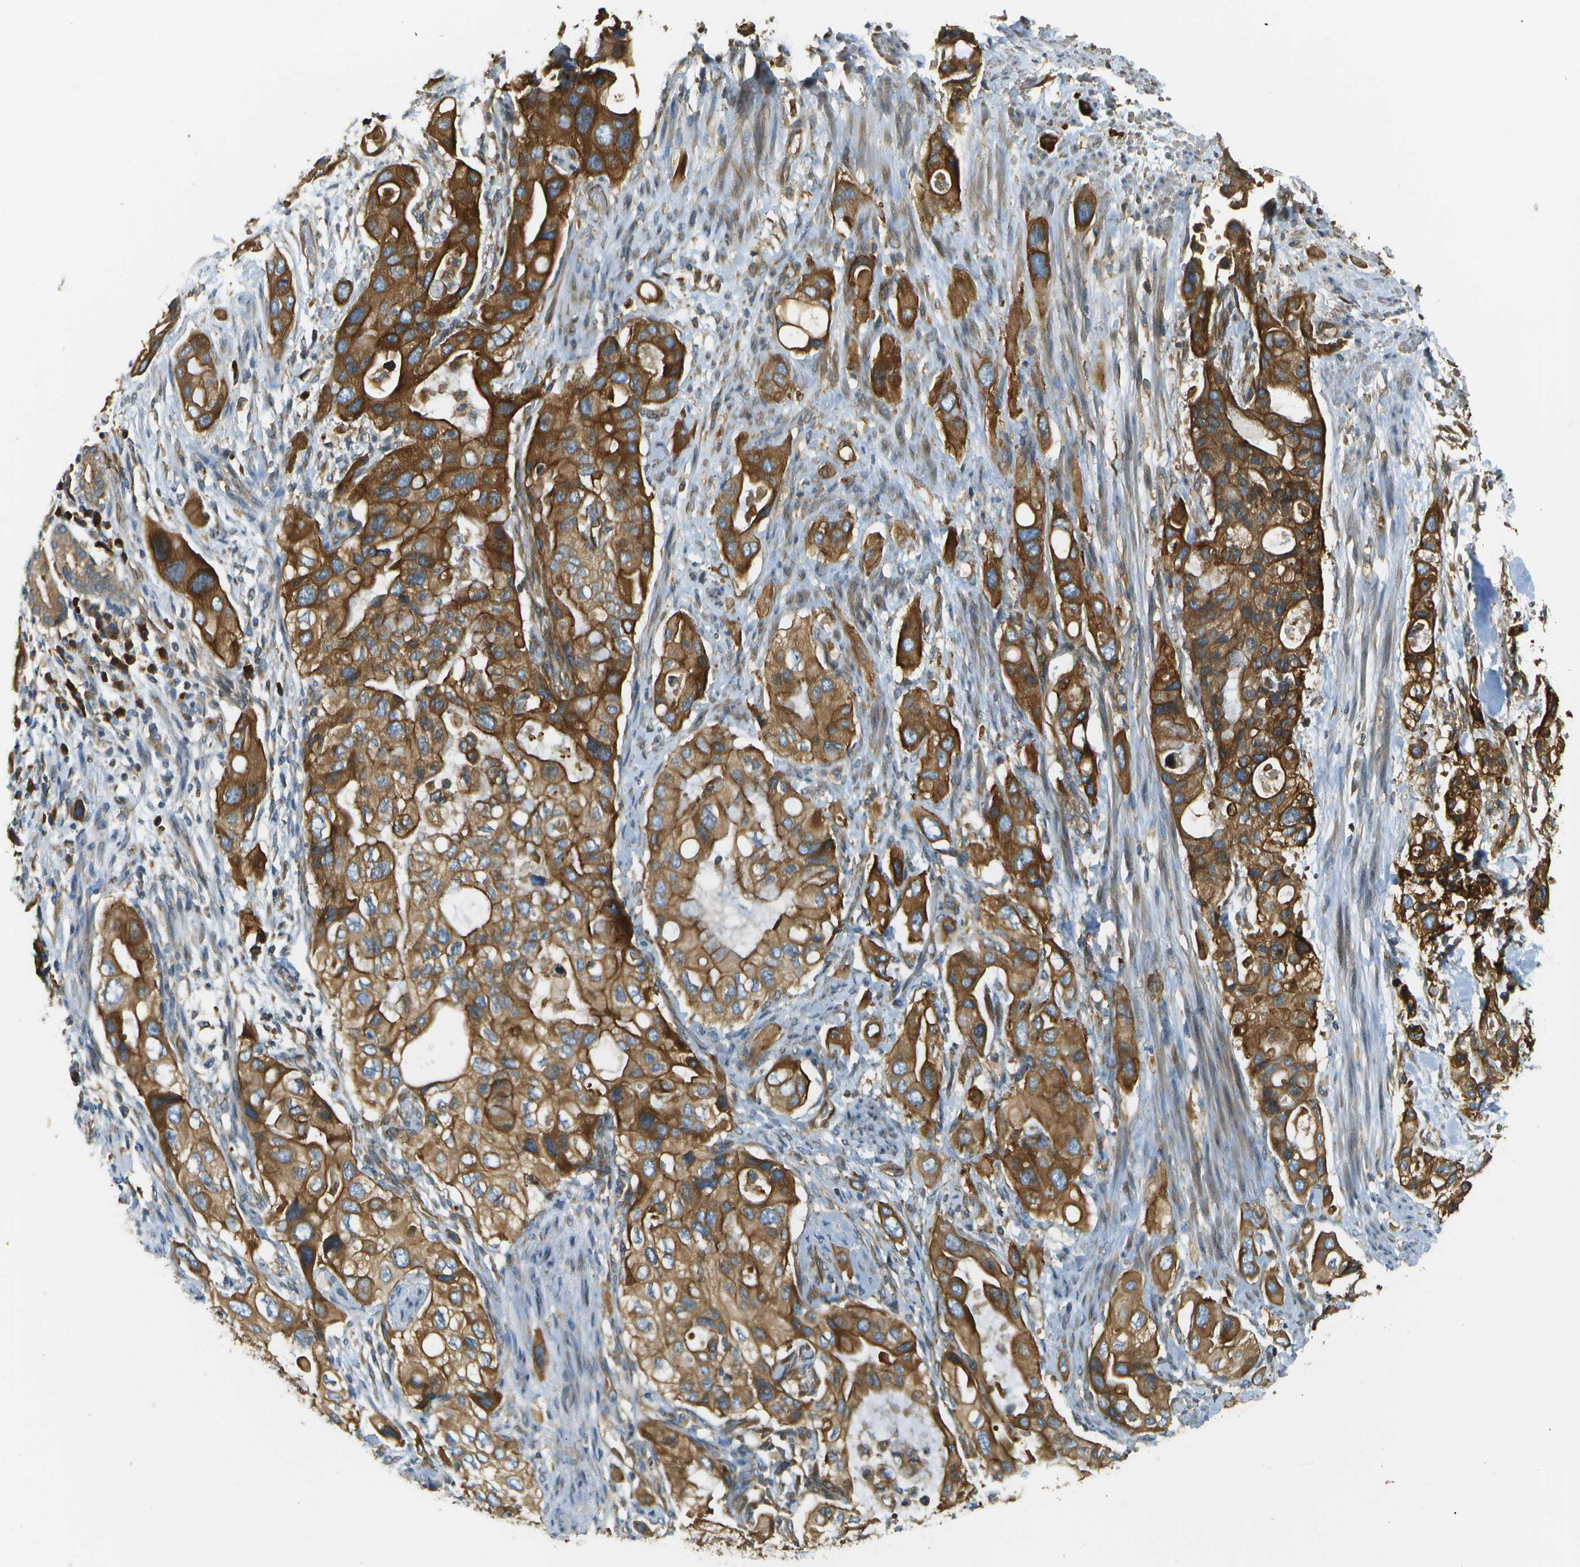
{"staining": {"intensity": "strong", "quantity": ">75%", "location": "cytoplasmic/membranous"}, "tissue": "pancreatic cancer", "cell_type": "Tumor cells", "image_type": "cancer", "snomed": [{"axis": "morphology", "description": "Adenocarcinoma, NOS"}, {"axis": "topography", "description": "Pancreas"}], "caption": "High-power microscopy captured an immunohistochemistry image of pancreatic adenocarcinoma, revealing strong cytoplasmic/membranous positivity in approximately >75% of tumor cells.", "gene": "DNAJB11", "patient": {"sex": "female", "age": 56}}